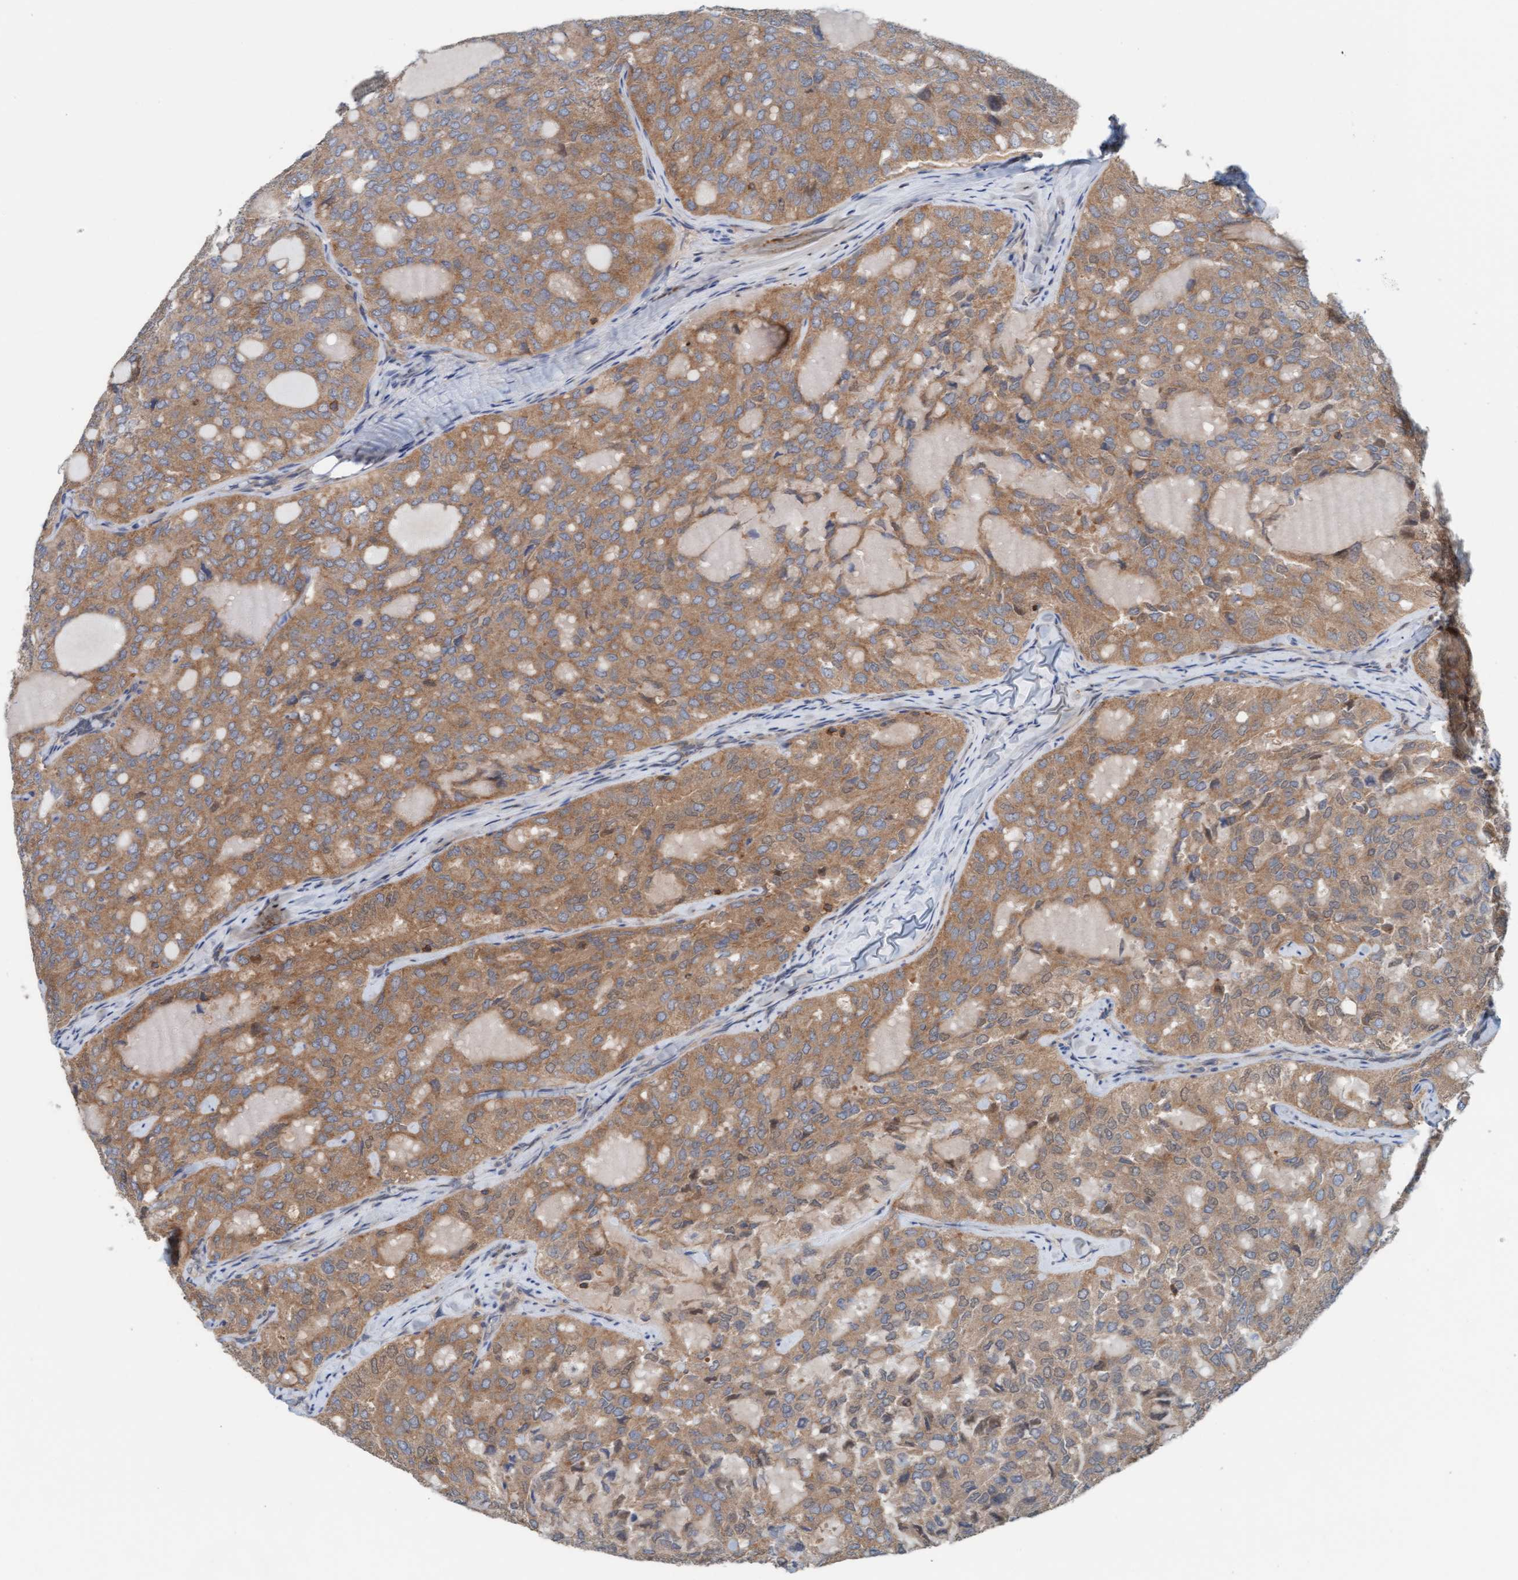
{"staining": {"intensity": "moderate", "quantity": "25%-75%", "location": "cytoplasmic/membranous"}, "tissue": "thyroid cancer", "cell_type": "Tumor cells", "image_type": "cancer", "snomed": [{"axis": "morphology", "description": "Follicular adenoma carcinoma, NOS"}, {"axis": "topography", "description": "Thyroid gland"}], "caption": "Brown immunohistochemical staining in thyroid follicular adenoma carcinoma demonstrates moderate cytoplasmic/membranous expression in about 25%-75% of tumor cells. (Brightfield microscopy of DAB IHC at high magnification).", "gene": "UBAP1", "patient": {"sex": "male", "age": 75}}